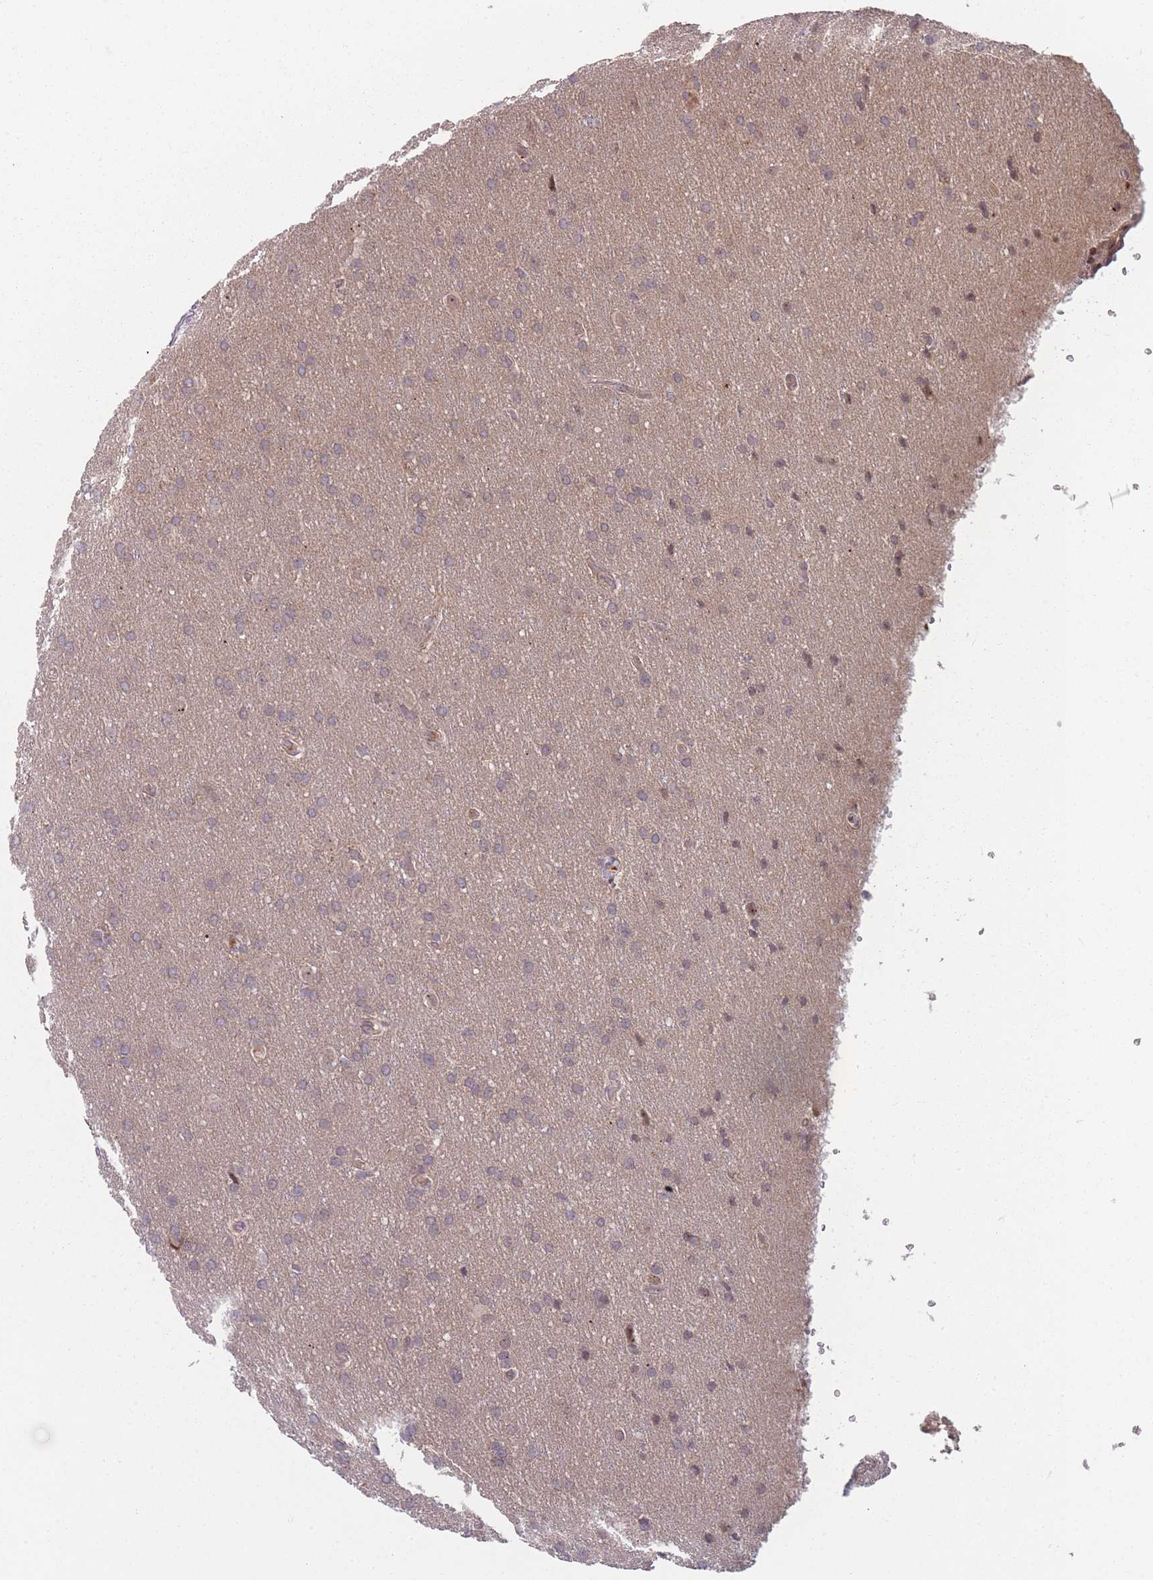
{"staining": {"intensity": "weak", "quantity": "<25%", "location": "nuclear"}, "tissue": "glioma", "cell_type": "Tumor cells", "image_type": "cancer", "snomed": [{"axis": "morphology", "description": "Glioma, malignant, Low grade"}, {"axis": "topography", "description": "Brain"}], "caption": "Tumor cells show no significant protein positivity in low-grade glioma (malignant). Brightfield microscopy of IHC stained with DAB (brown) and hematoxylin (blue), captured at high magnification.", "gene": "TMEM232", "patient": {"sex": "female", "age": 32}}